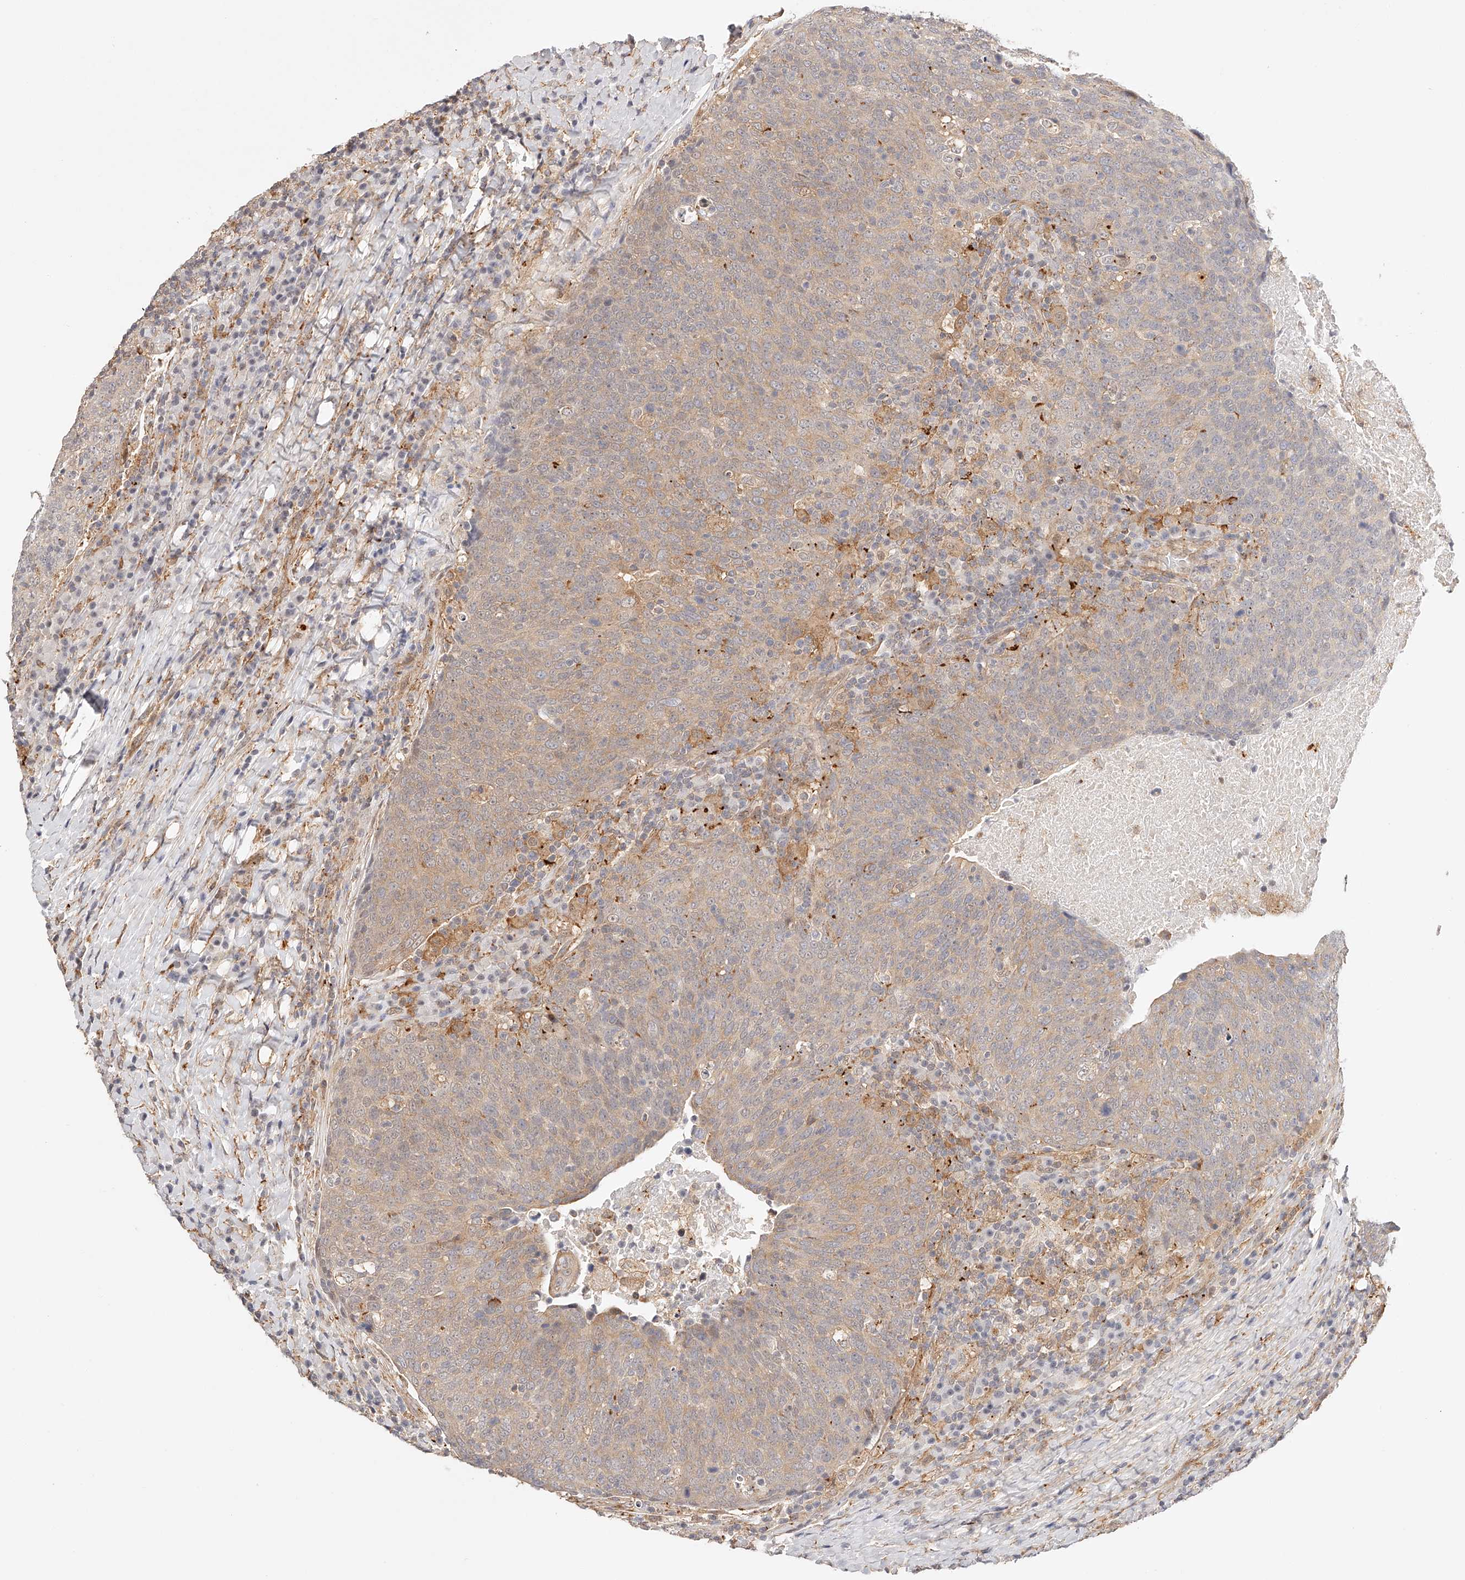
{"staining": {"intensity": "weak", "quantity": ">75%", "location": "cytoplasmic/membranous"}, "tissue": "head and neck cancer", "cell_type": "Tumor cells", "image_type": "cancer", "snomed": [{"axis": "morphology", "description": "Squamous cell carcinoma, NOS"}, {"axis": "morphology", "description": "Squamous cell carcinoma, metastatic, NOS"}, {"axis": "topography", "description": "Lymph node"}, {"axis": "topography", "description": "Head-Neck"}], "caption": "Protein analysis of head and neck cancer (squamous cell carcinoma) tissue shows weak cytoplasmic/membranous positivity in about >75% of tumor cells.", "gene": "SYNC", "patient": {"sex": "male", "age": 62}}